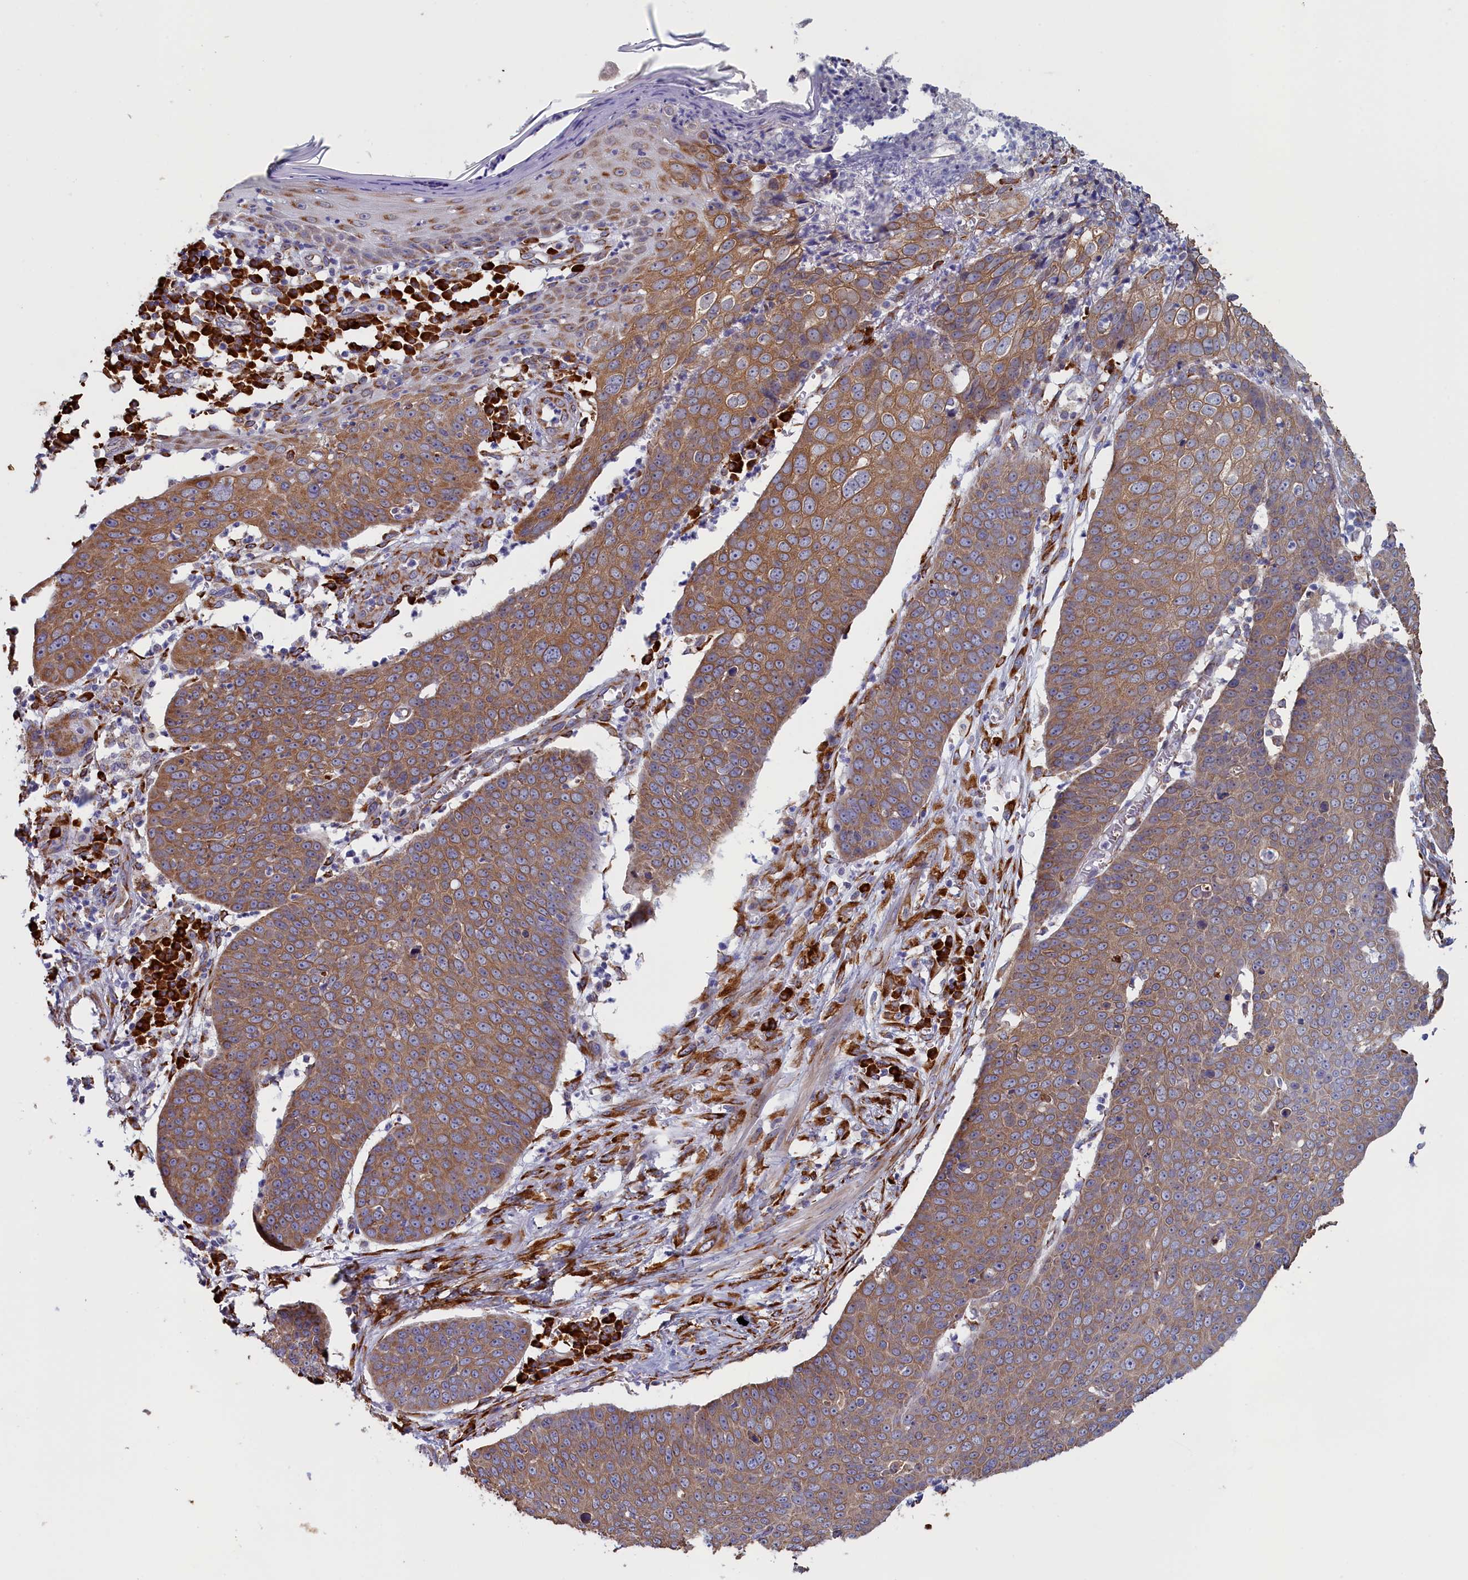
{"staining": {"intensity": "moderate", "quantity": ">75%", "location": "cytoplasmic/membranous"}, "tissue": "skin cancer", "cell_type": "Tumor cells", "image_type": "cancer", "snomed": [{"axis": "morphology", "description": "Squamous cell carcinoma, NOS"}, {"axis": "topography", "description": "Skin"}], "caption": "Moderate cytoplasmic/membranous protein positivity is seen in approximately >75% of tumor cells in skin squamous cell carcinoma.", "gene": "CCDC68", "patient": {"sex": "male", "age": 71}}